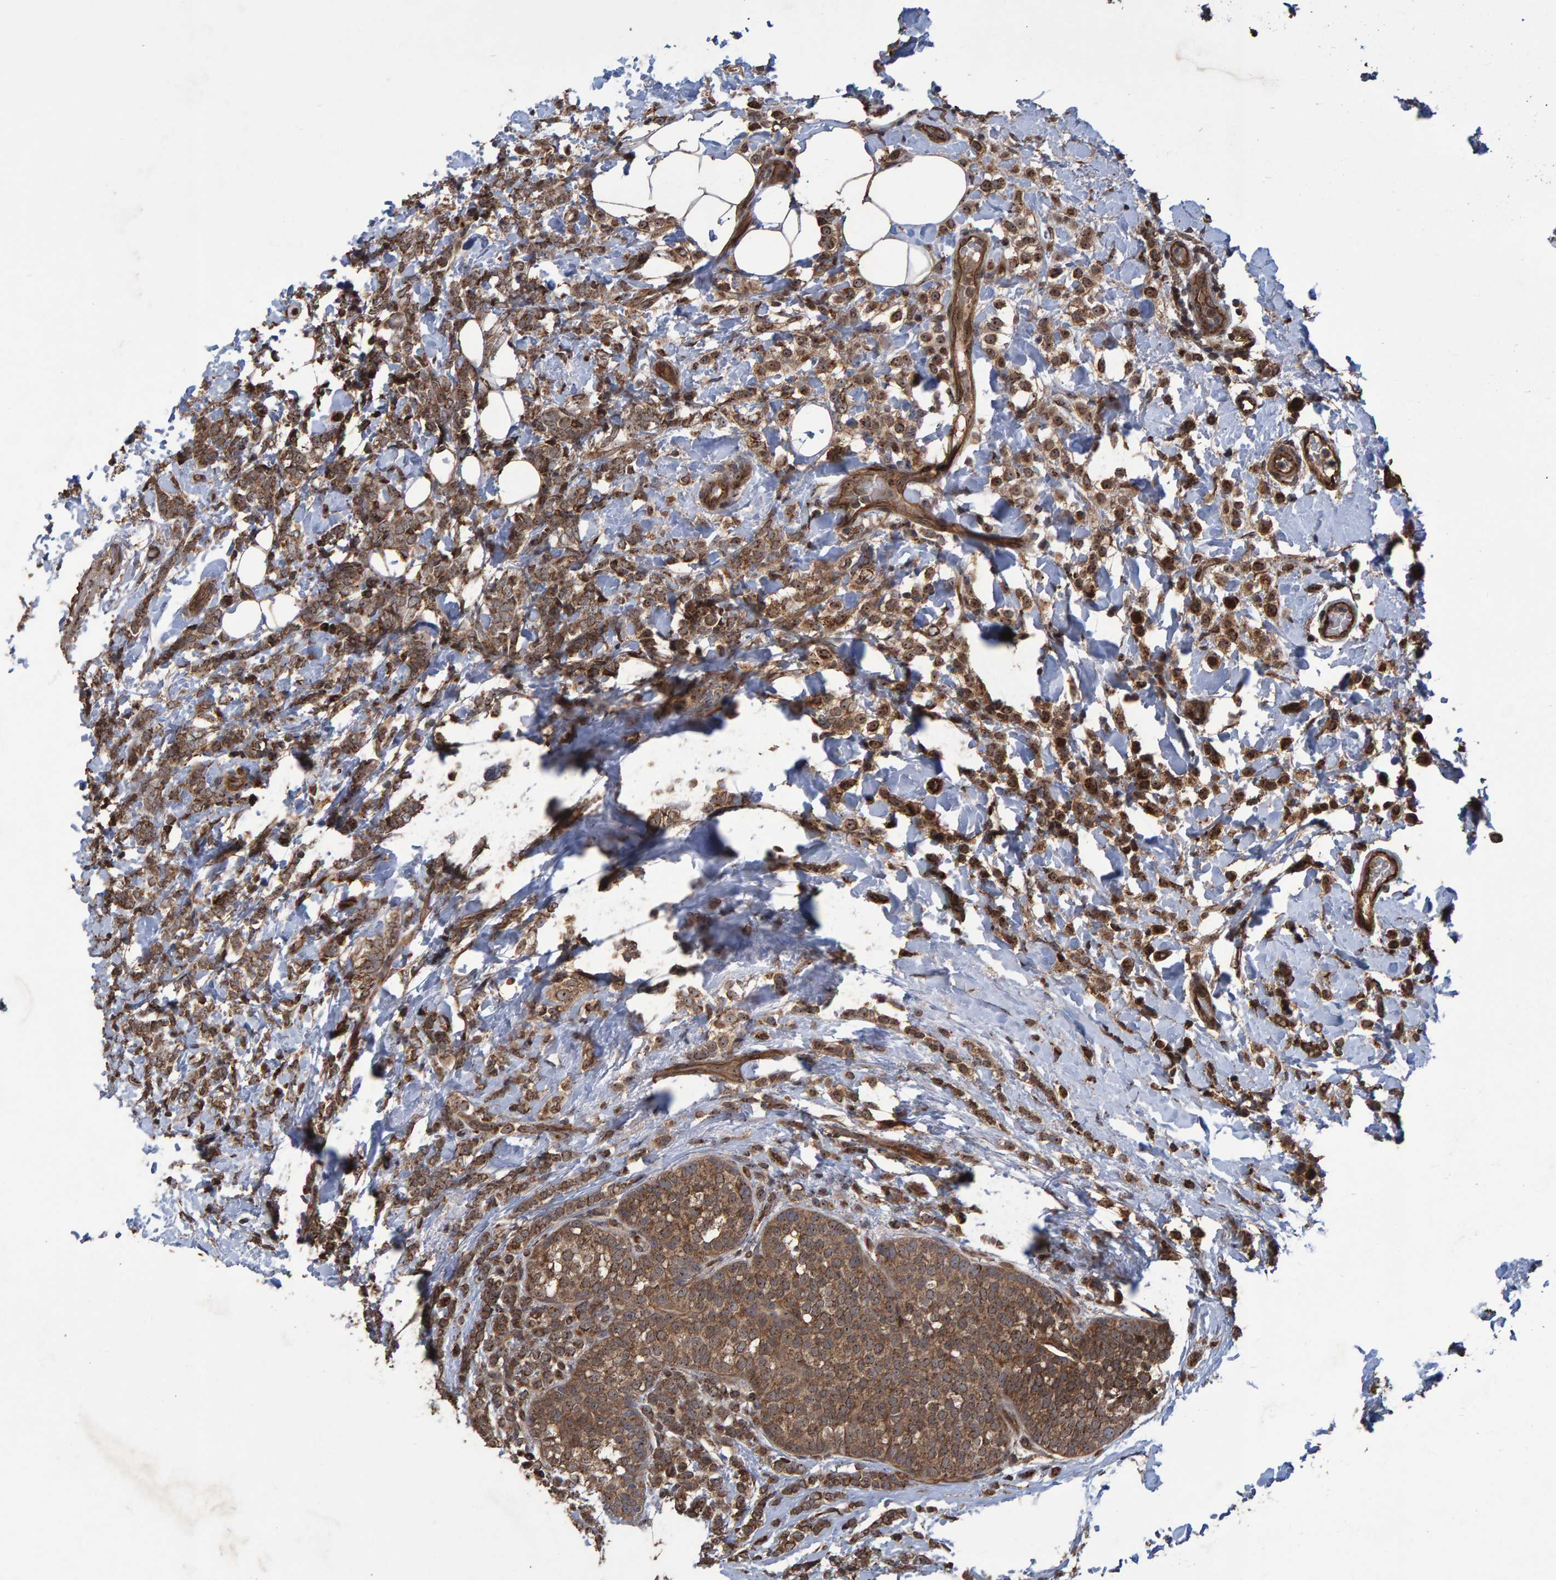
{"staining": {"intensity": "moderate", "quantity": ">75%", "location": "cytoplasmic/membranous,nuclear"}, "tissue": "breast cancer", "cell_type": "Tumor cells", "image_type": "cancer", "snomed": [{"axis": "morphology", "description": "Lobular carcinoma"}, {"axis": "topography", "description": "Breast"}], "caption": "The image displays a brown stain indicating the presence of a protein in the cytoplasmic/membranous and nuclear of tumor cells in lobular carcinoma (breast).", "gene": "TRIM68", "patient": {"sex": "female", "age": 50}}